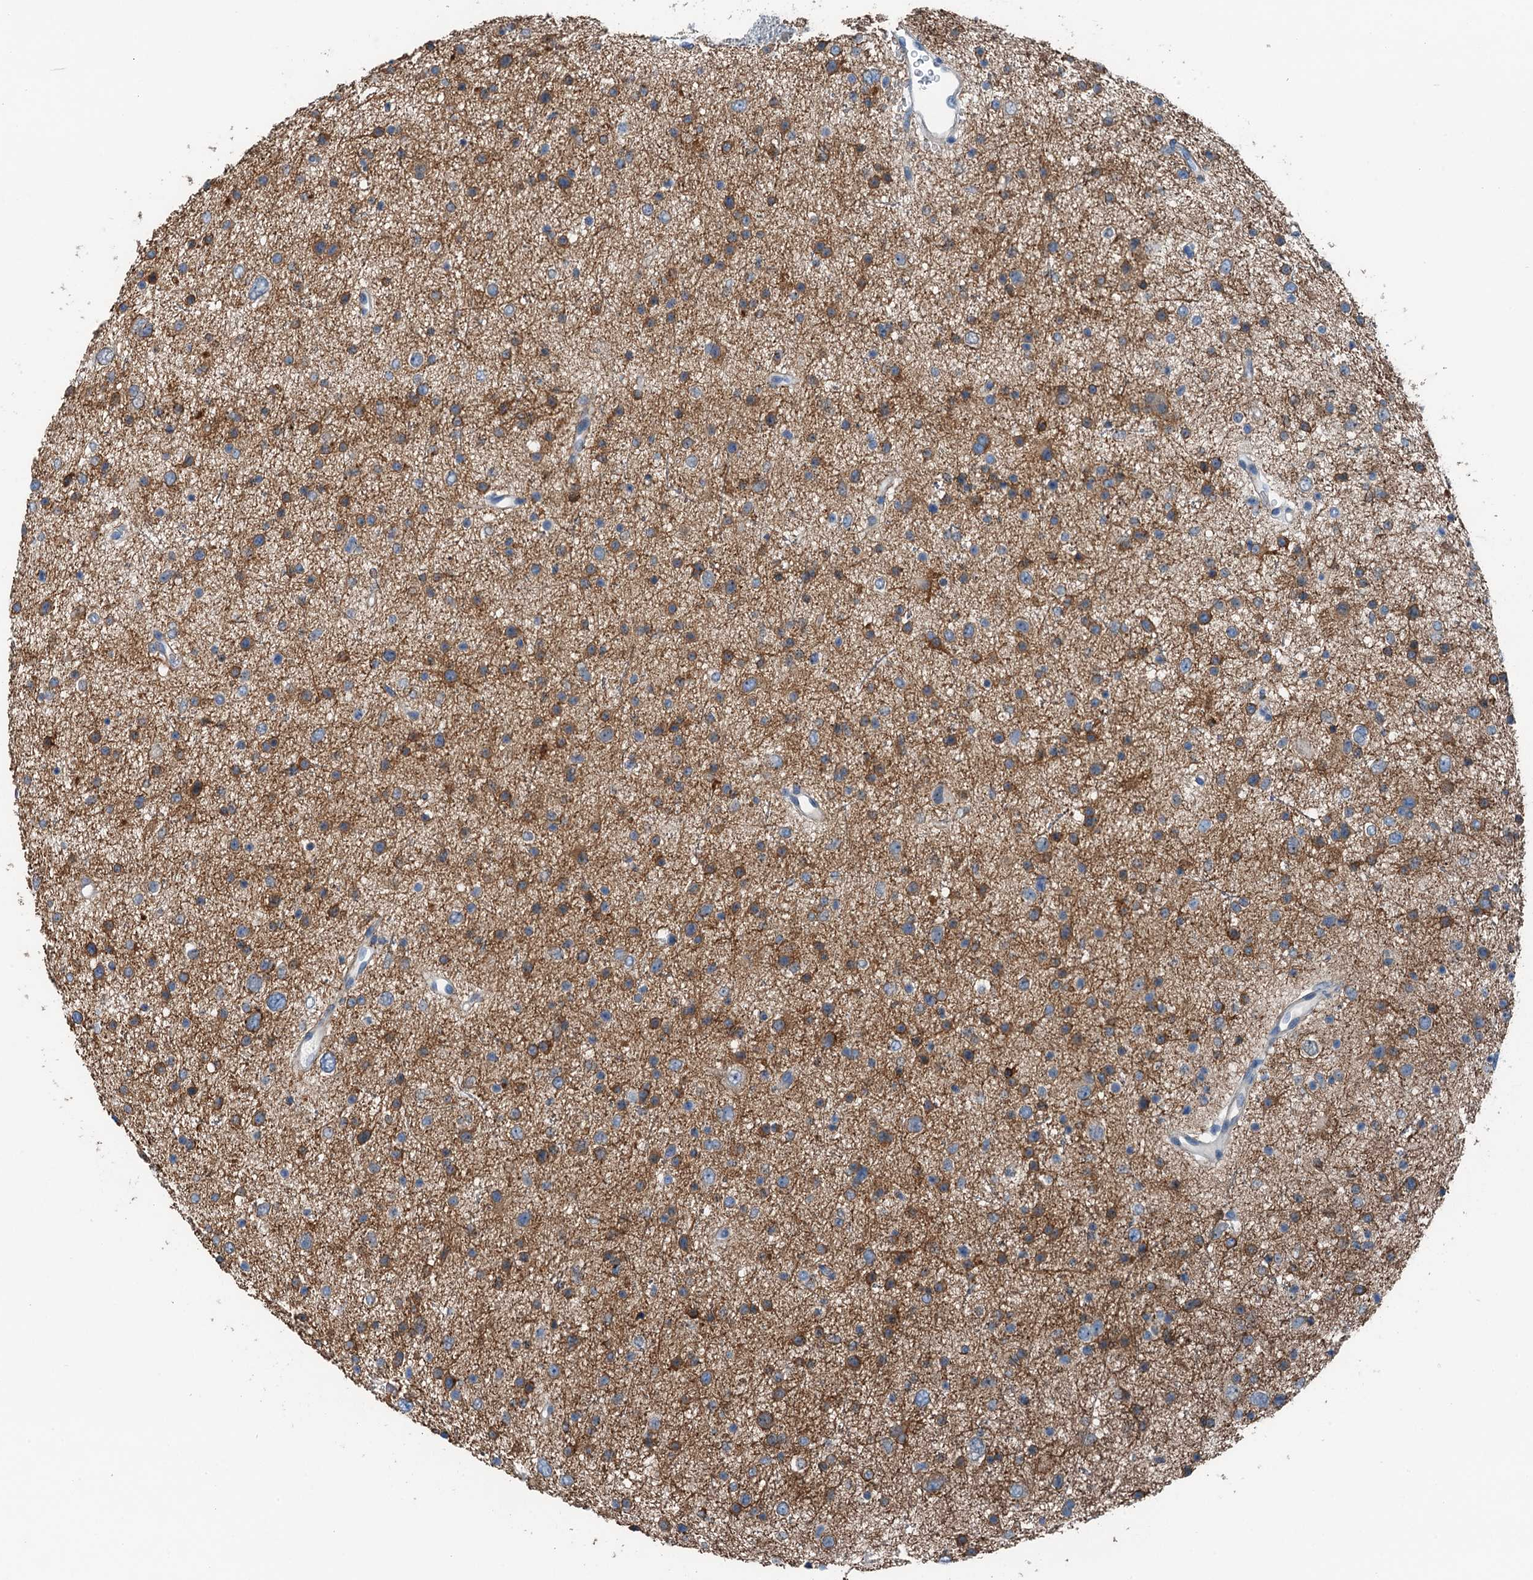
{"staining": {"intensity": "moderate", "quantity": ">75%", "location": "cytoplasmic/membranous"}, "tissue": "glioma", "cell_type": "Tumor cells", "image_type": "cancer", "snomed": [{"axis": "morphology", "description": "Glioma, malignant, Low grade"}, {"axis": "topography", "description": "Brain"}], "caption": "This is an image of immunohistochemistry (IHC) staining of glioma, which shows moderate staining in the cytoplasmic/membranous of tumor cells.", "gene": "TMOD2", "patient": {"sex": "female", "age": 37}}